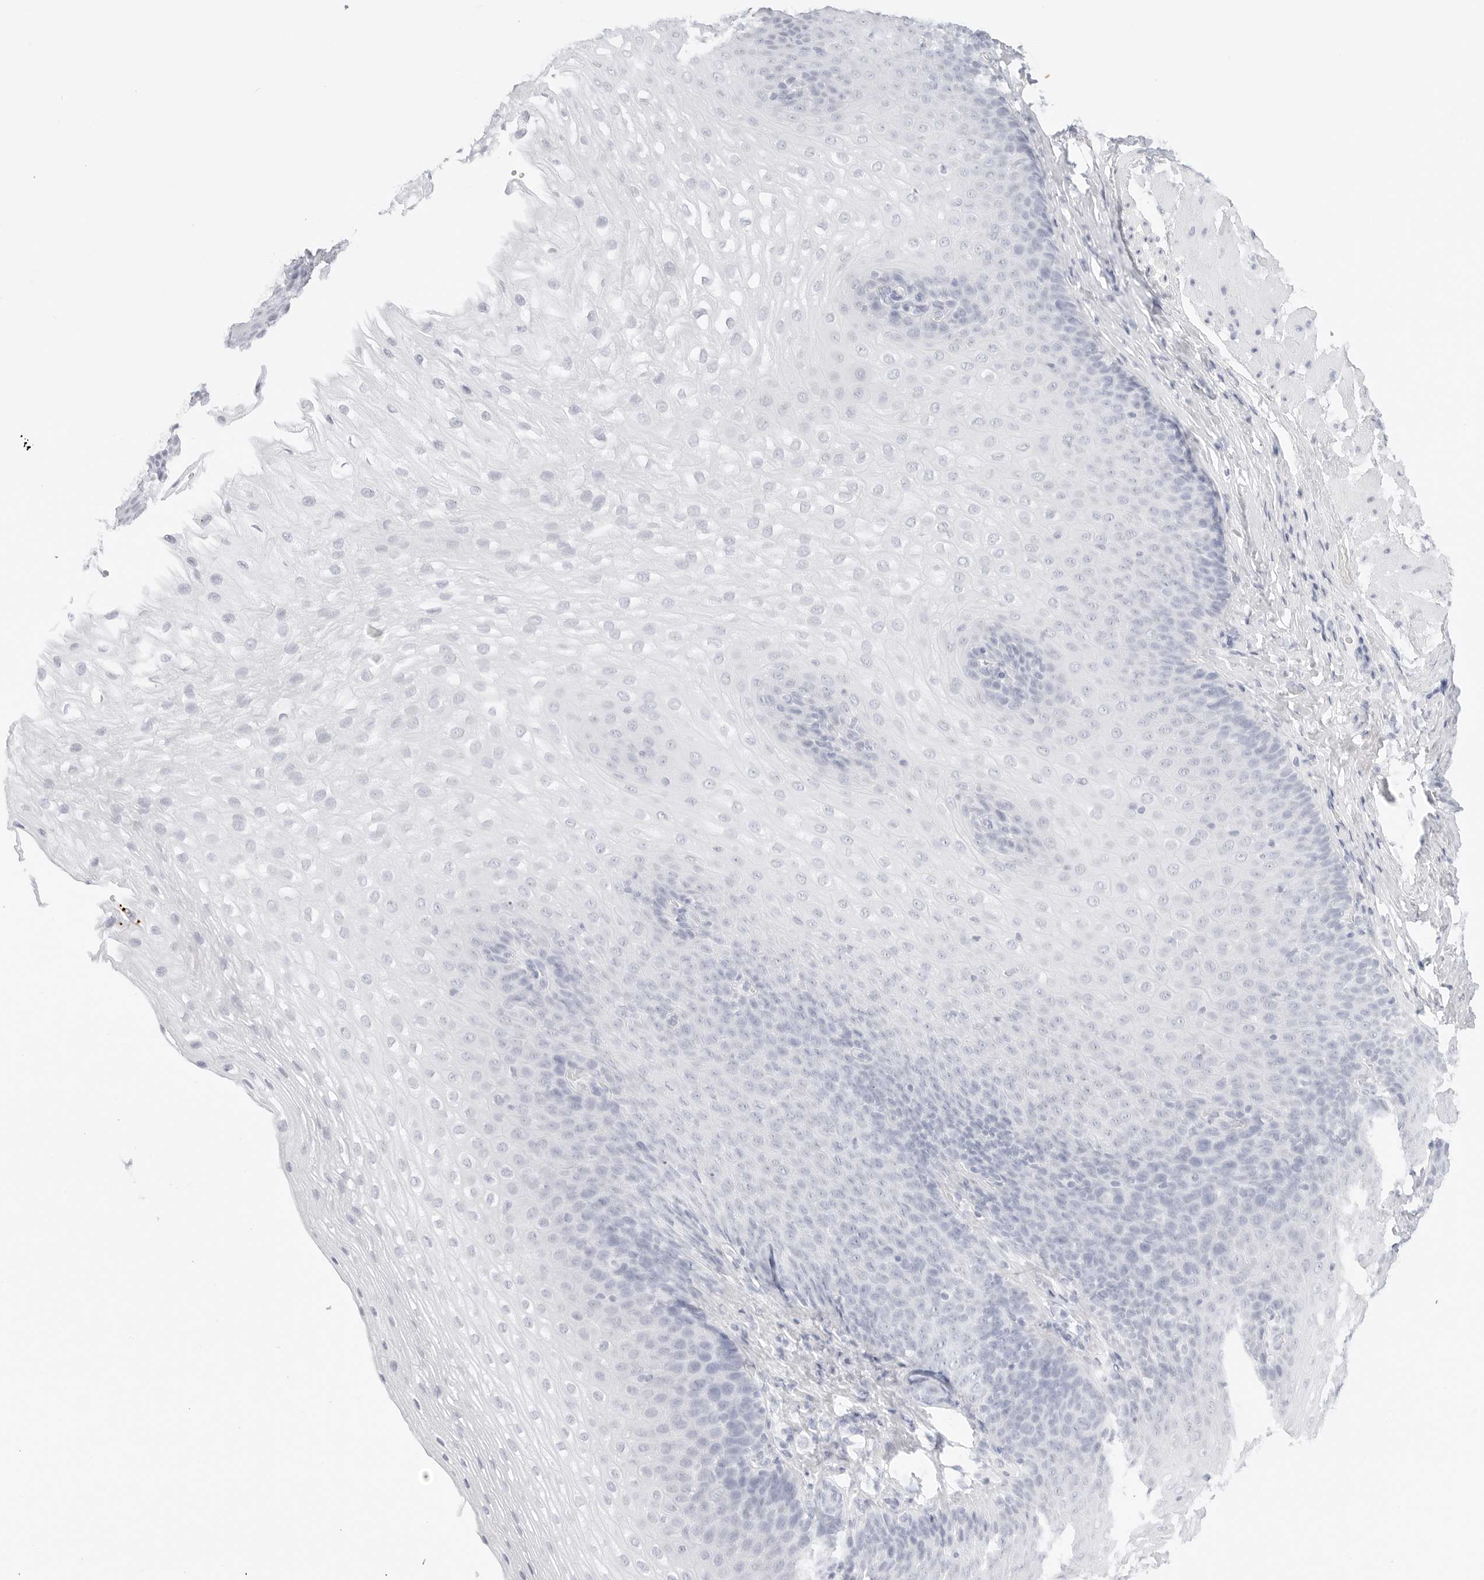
{"staining": {"intensity": "negative", "quantity": "none", "location": "none"}, "tissue": "esophagus", "cell_type": "Squamous epithelial cells", "image_type": "normal", "snomed": [{"axis": "morphology", "description": "Normal tissue, NOS"}, {"axis": "topography", "description": "Esophagus"}], "caption": "Esophagus was stained to show a protein in brown. There is no significant expression in squamous epithelial cells. Nuclei are stained in blue.", "gene": "TFF2", "patient": {"sex": "female", "age": 66}}